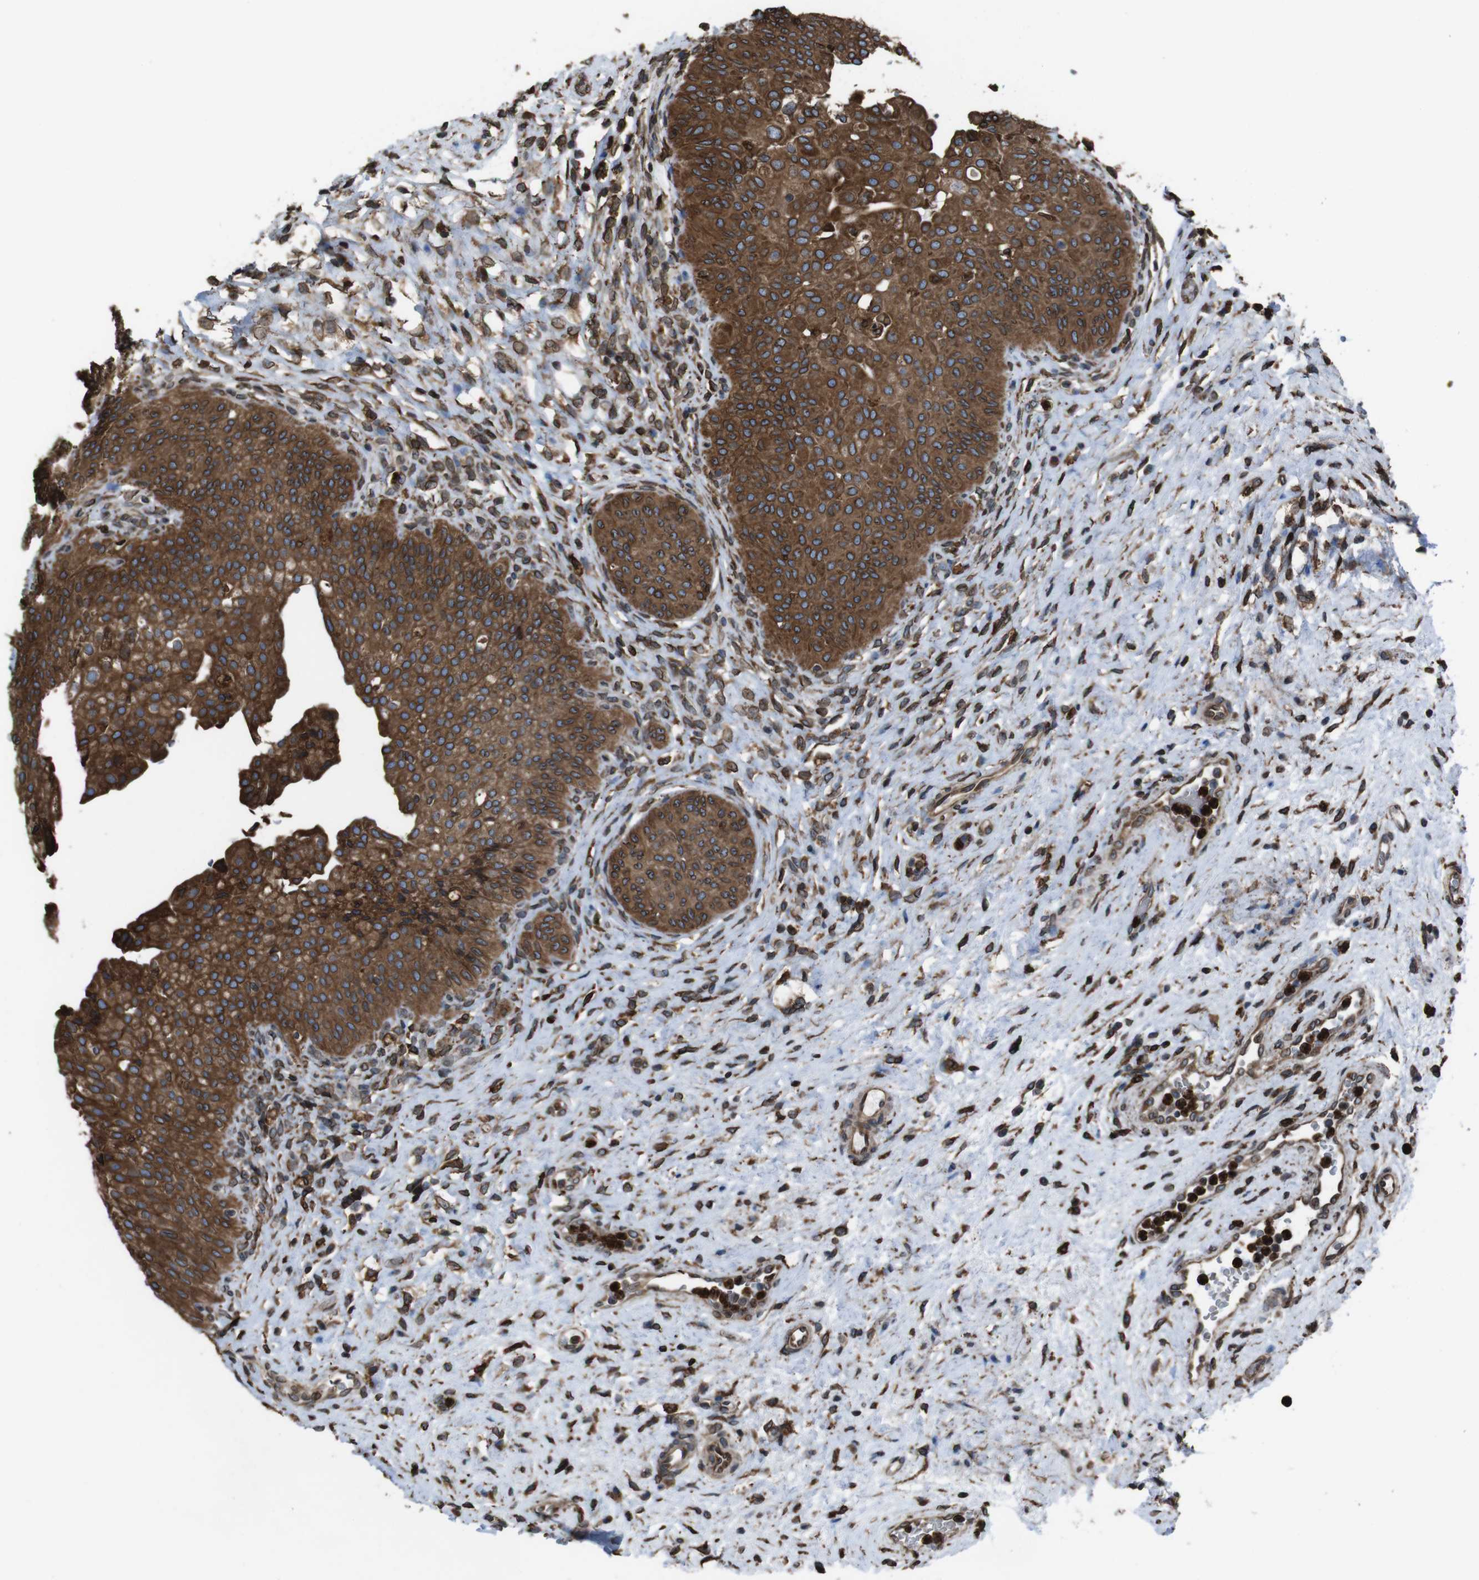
{"staining": {"intensity": "strong", "quantity": ">75%", "location": "cytoplasmic/membranous,nuclear"}, "tissue": "urinary bladder", "cell_type": "Urothelial cells", "image_type": "normal", "snomed": [{"axis": "morphology", "description": "Normal tissue, NOS"}, {"axis": "topography", "description": "Urinary bladder"}], "caption": "This photomicrograph displays immunohistochemistry staining of unremarkable urinary bladder, with high strong cytoplasmic/membranous,nuclear positivity in approximately >75% of urothelial cells.", "gene": "APMAP", "patient": {"sex": "male", "age": 46}}